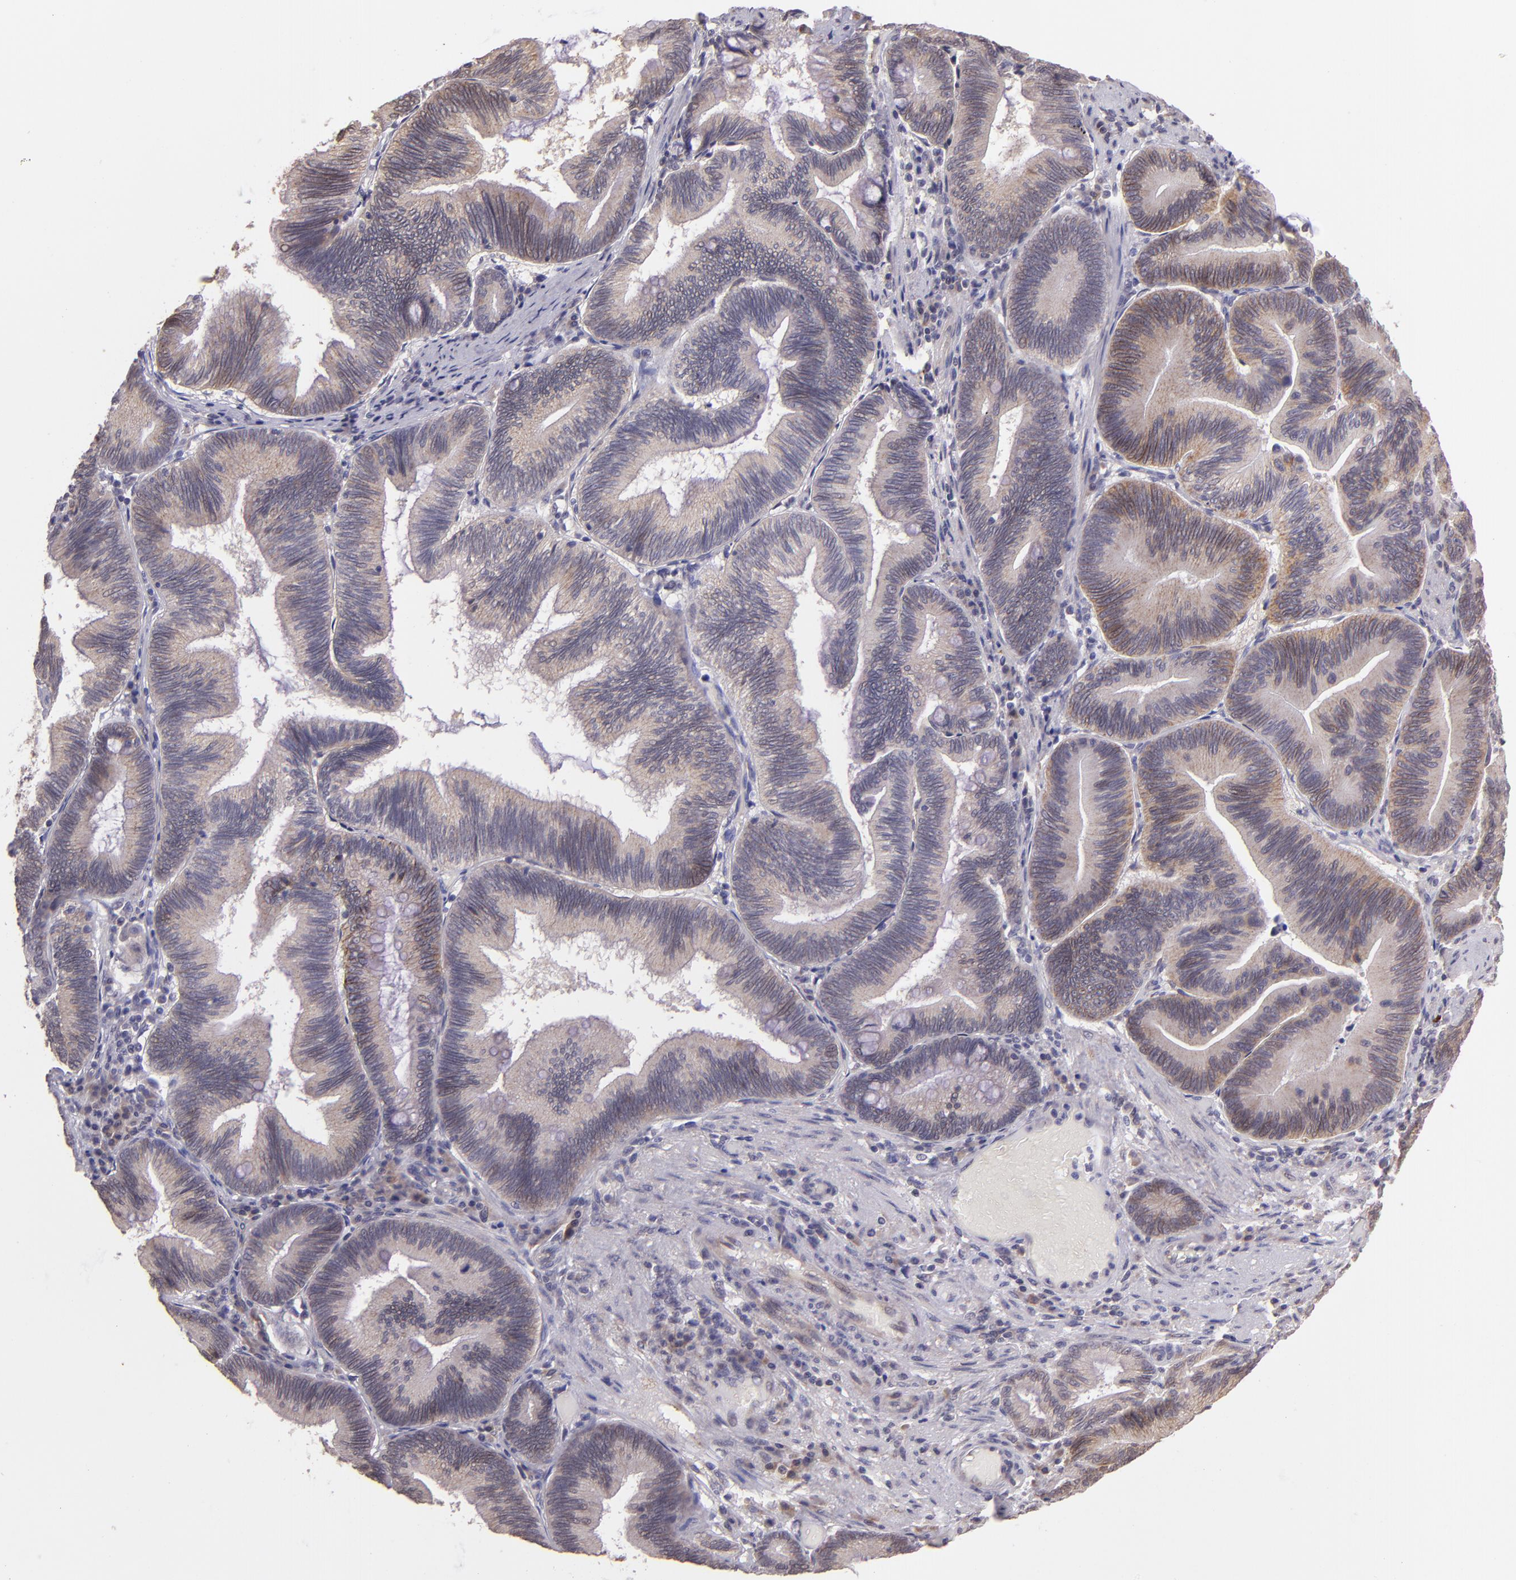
{"staining": {"intensity": "moderate", "quantity": ">75%", "location": "cytoplasmic/membranous"}, "tissue": "pancreatic cancer", "cell_type": "Tumor cells", "image_type": "cancer", "snomed": [{"axis": "morphology", "description": "Adenocarcinoma, NOS"}, {"axis": "topography", "description": "Pancreas"}], "caption": "Immunohistochemical staining of pancreatic adenocarcinoma demonstrates medium levels of moderate cytoplasmic/membranous protein positivity in approximately >75% of tumor cells.", "gene": "TAF7L", "patient": {"sex": "male", "age": 82}}